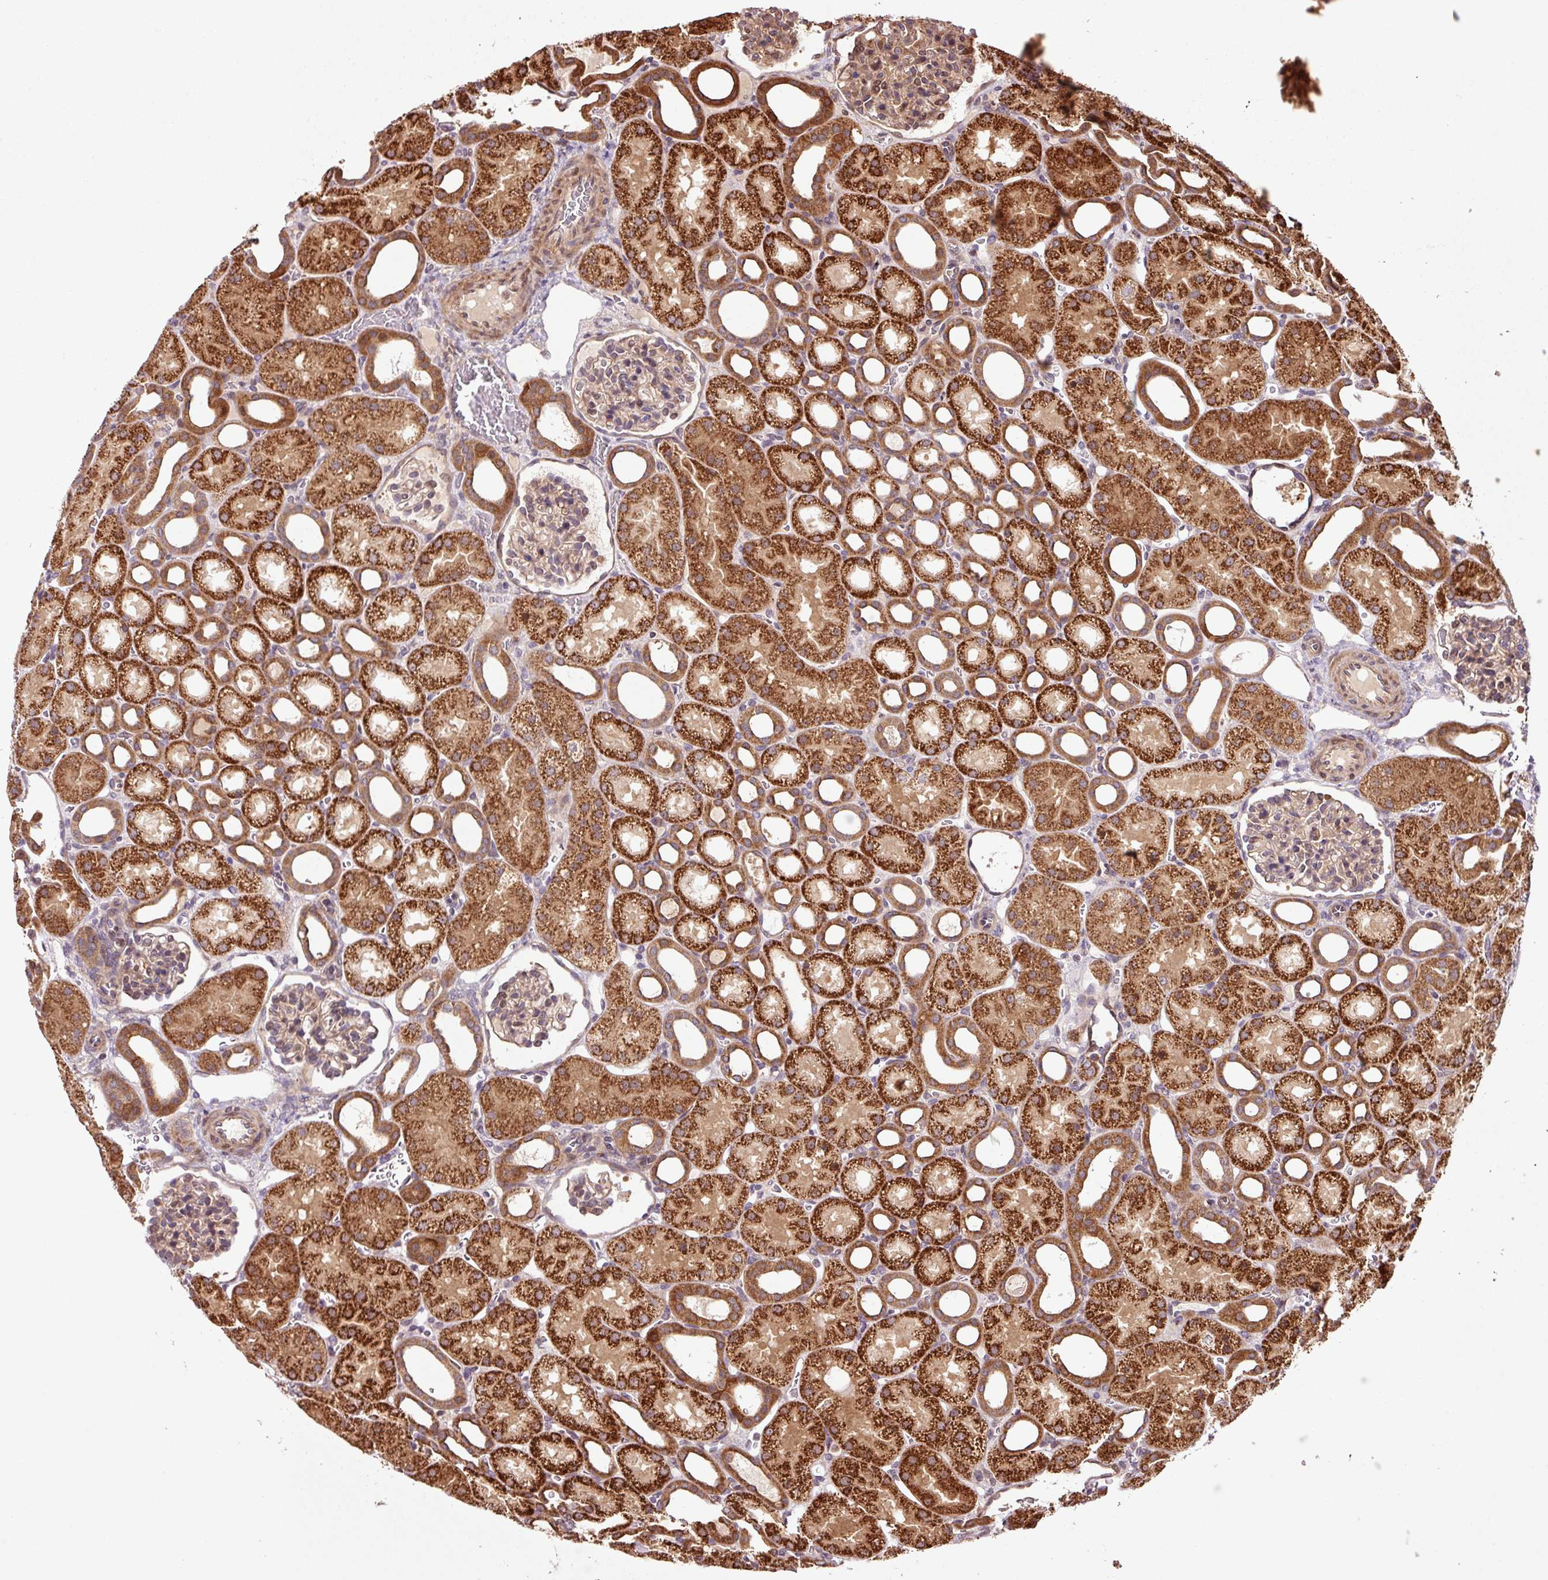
{"staining": {"intensity": "weak", "quantity": ">75%", "location": "cytoplasmic/membranous"}, "tissue": "kidney", "cell_type": "Cells in glomeruli", "image_type": "normal", "snomed": [{"axis": "morphology", "description": "Normal tissue, NOS"}, {"axis": "topography", "description": "Kidney"}], "caption": "This is an image of immunohistochemistry (IHC) staining of normal kidney, which shows weak expression in the cytoplasmic/membranous of cells in glomeruli.", "gene": "OXER1", "patient": {"sex": "male", "age": 2}}